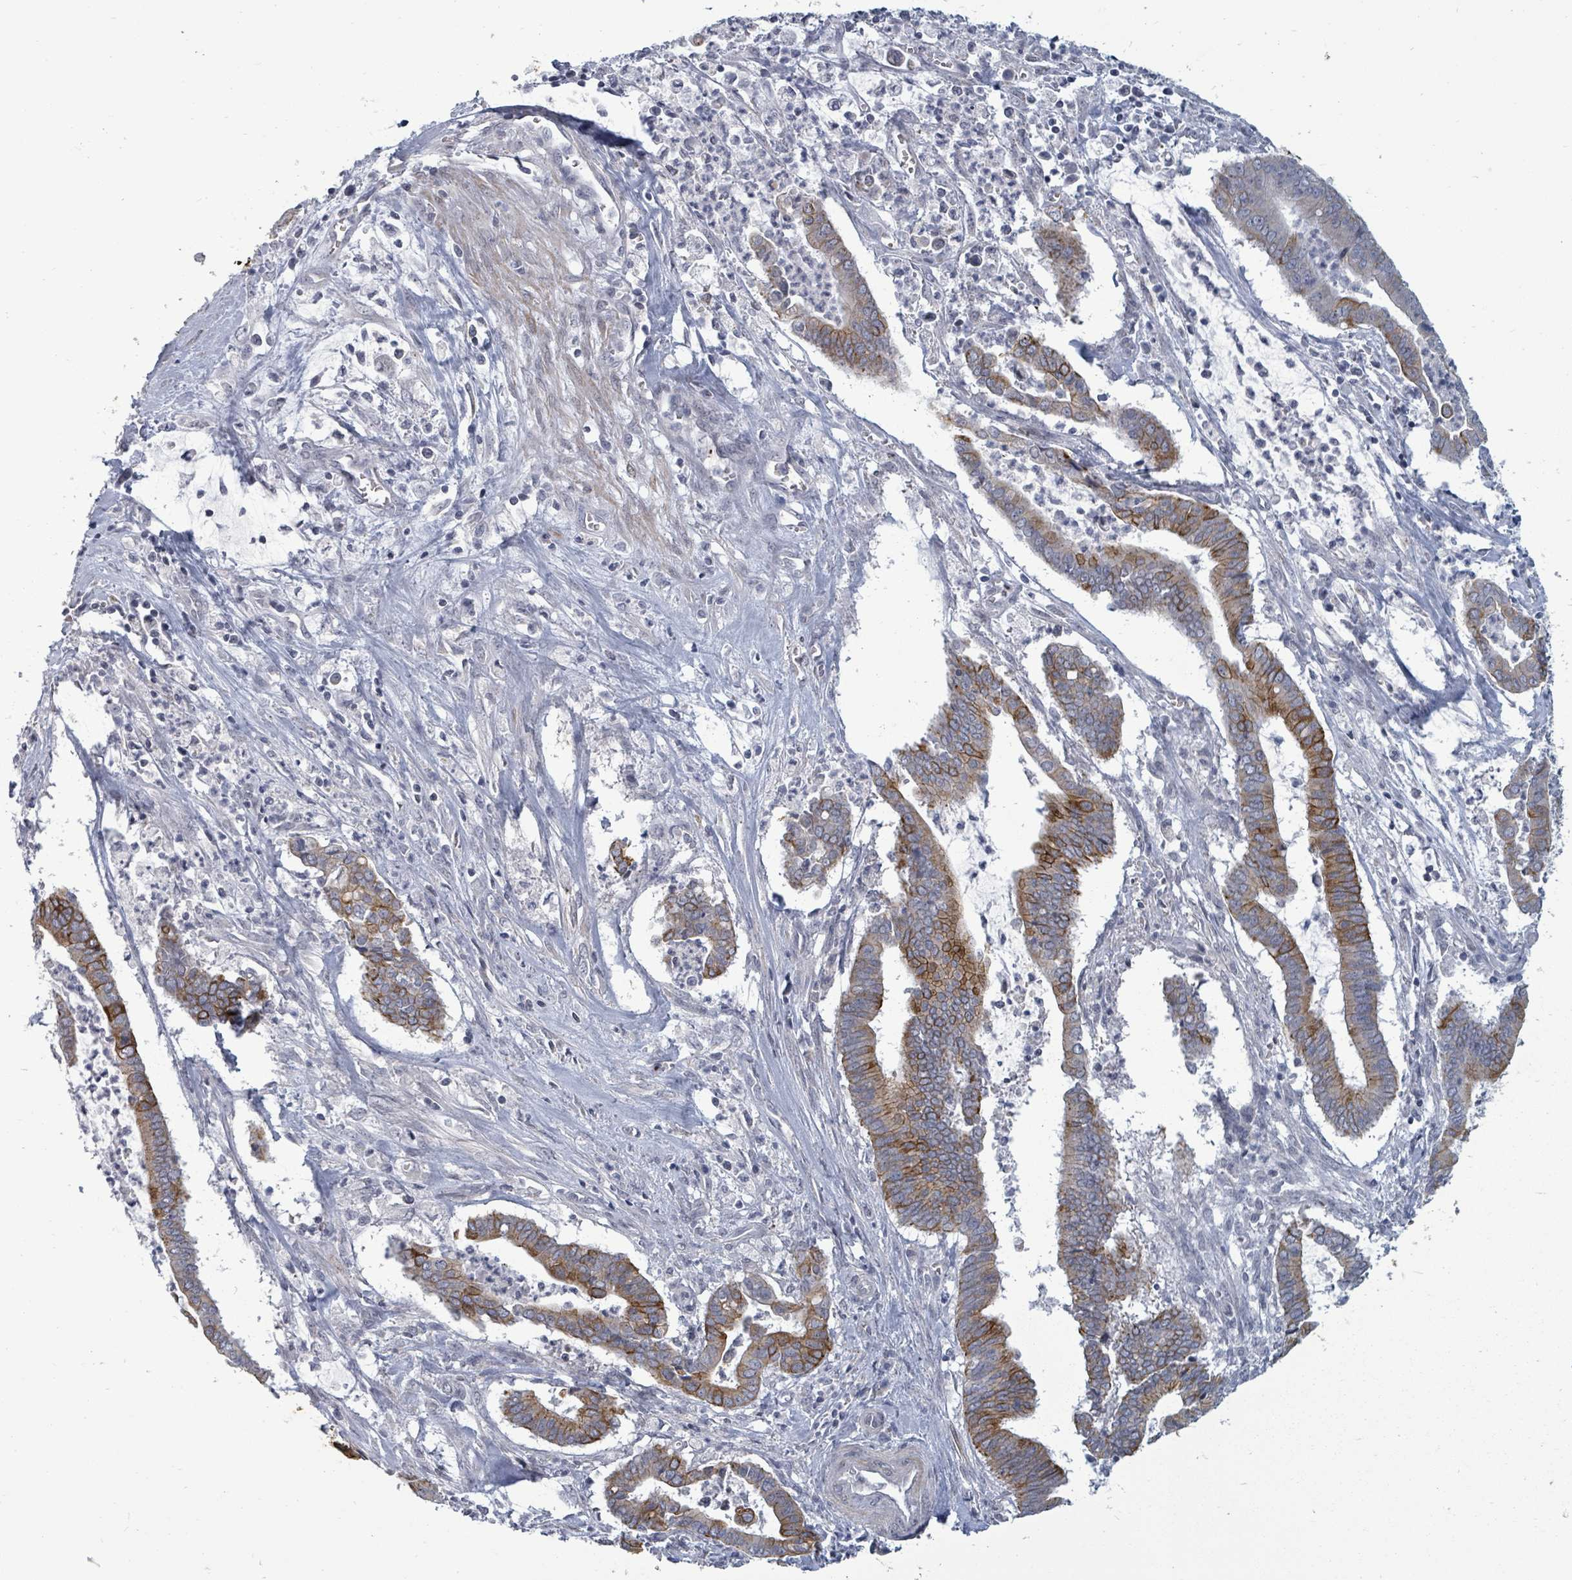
{"staining": {"intensity": "moderate", "quantity": ">75%", "location": "cytoplasmic/membranous"}, "tissue": "cervical cancer", "cell_type": "Tumor cells", "image_type": "cancer", "snomed": [{"axis": "morphology", "description": "Adenocarcinoma, NOS"}, {"axis": "topography", "description": "Cervix"}], "caption": "IHC of adenocarcinoma (cervical) shows medium levels of moderate cytoplasmic/membranous staining in approximately >75% of tumor cells.", "gene": "PTPN20", "patient": {"sex": "female", "age": 44}}